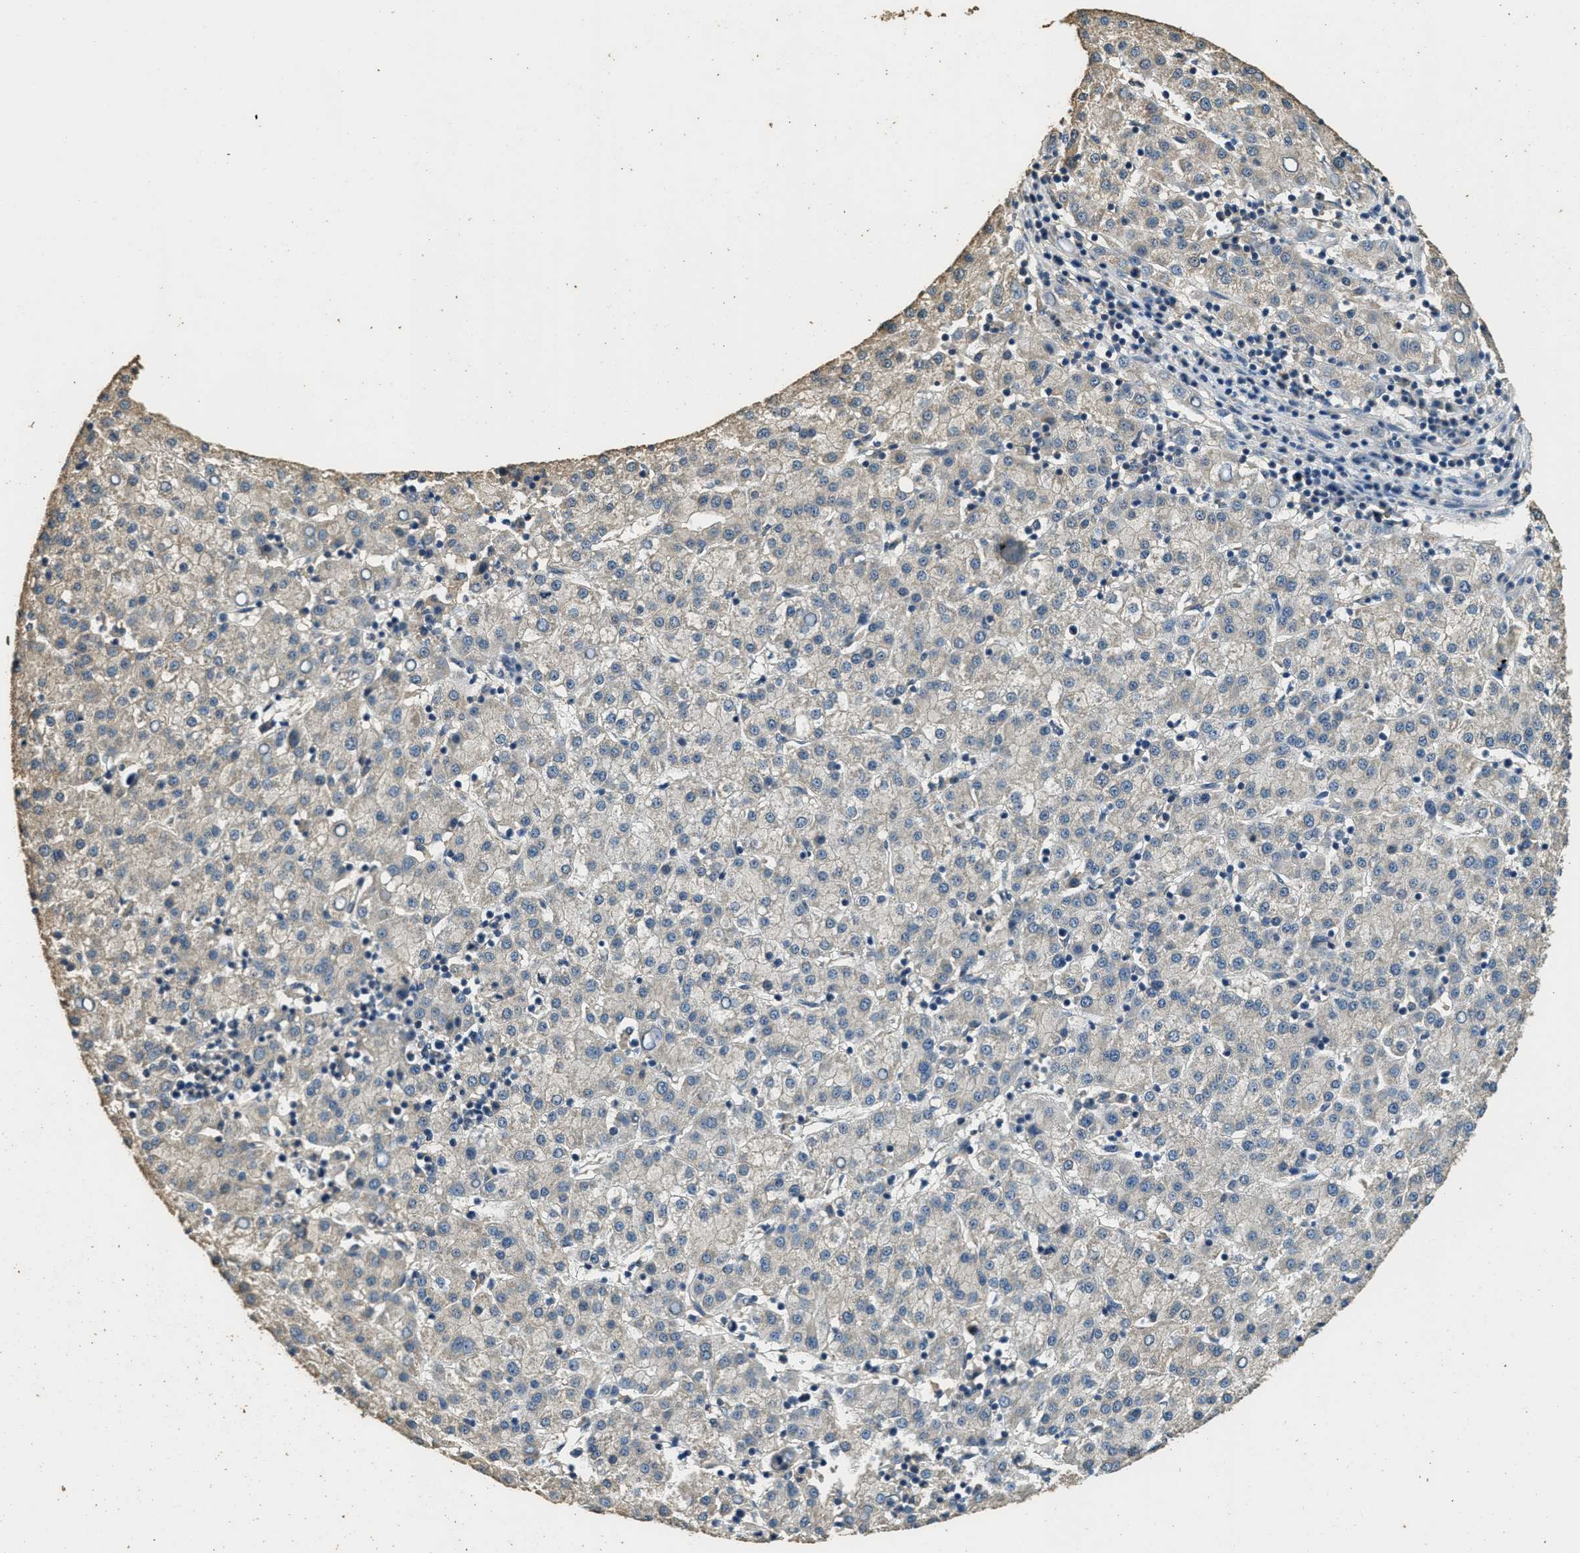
{"staining": {"intensity": "negative", "quantity": "none", "location": "none"}, "tissue": "liver cancer", "cell_type": "Tumor cells", "image_type": "cancer", "snomed": [{"axis": "morphology", "description": "Carcinoma, Hepatocellular, NOS"}, {"axis": "topography", "description": "Liver"}], "caption": "Tumor cells show no significant staining in liver cancer.", "gene": "RAB6B", "patient": {"sex": "female", "age": 58}}